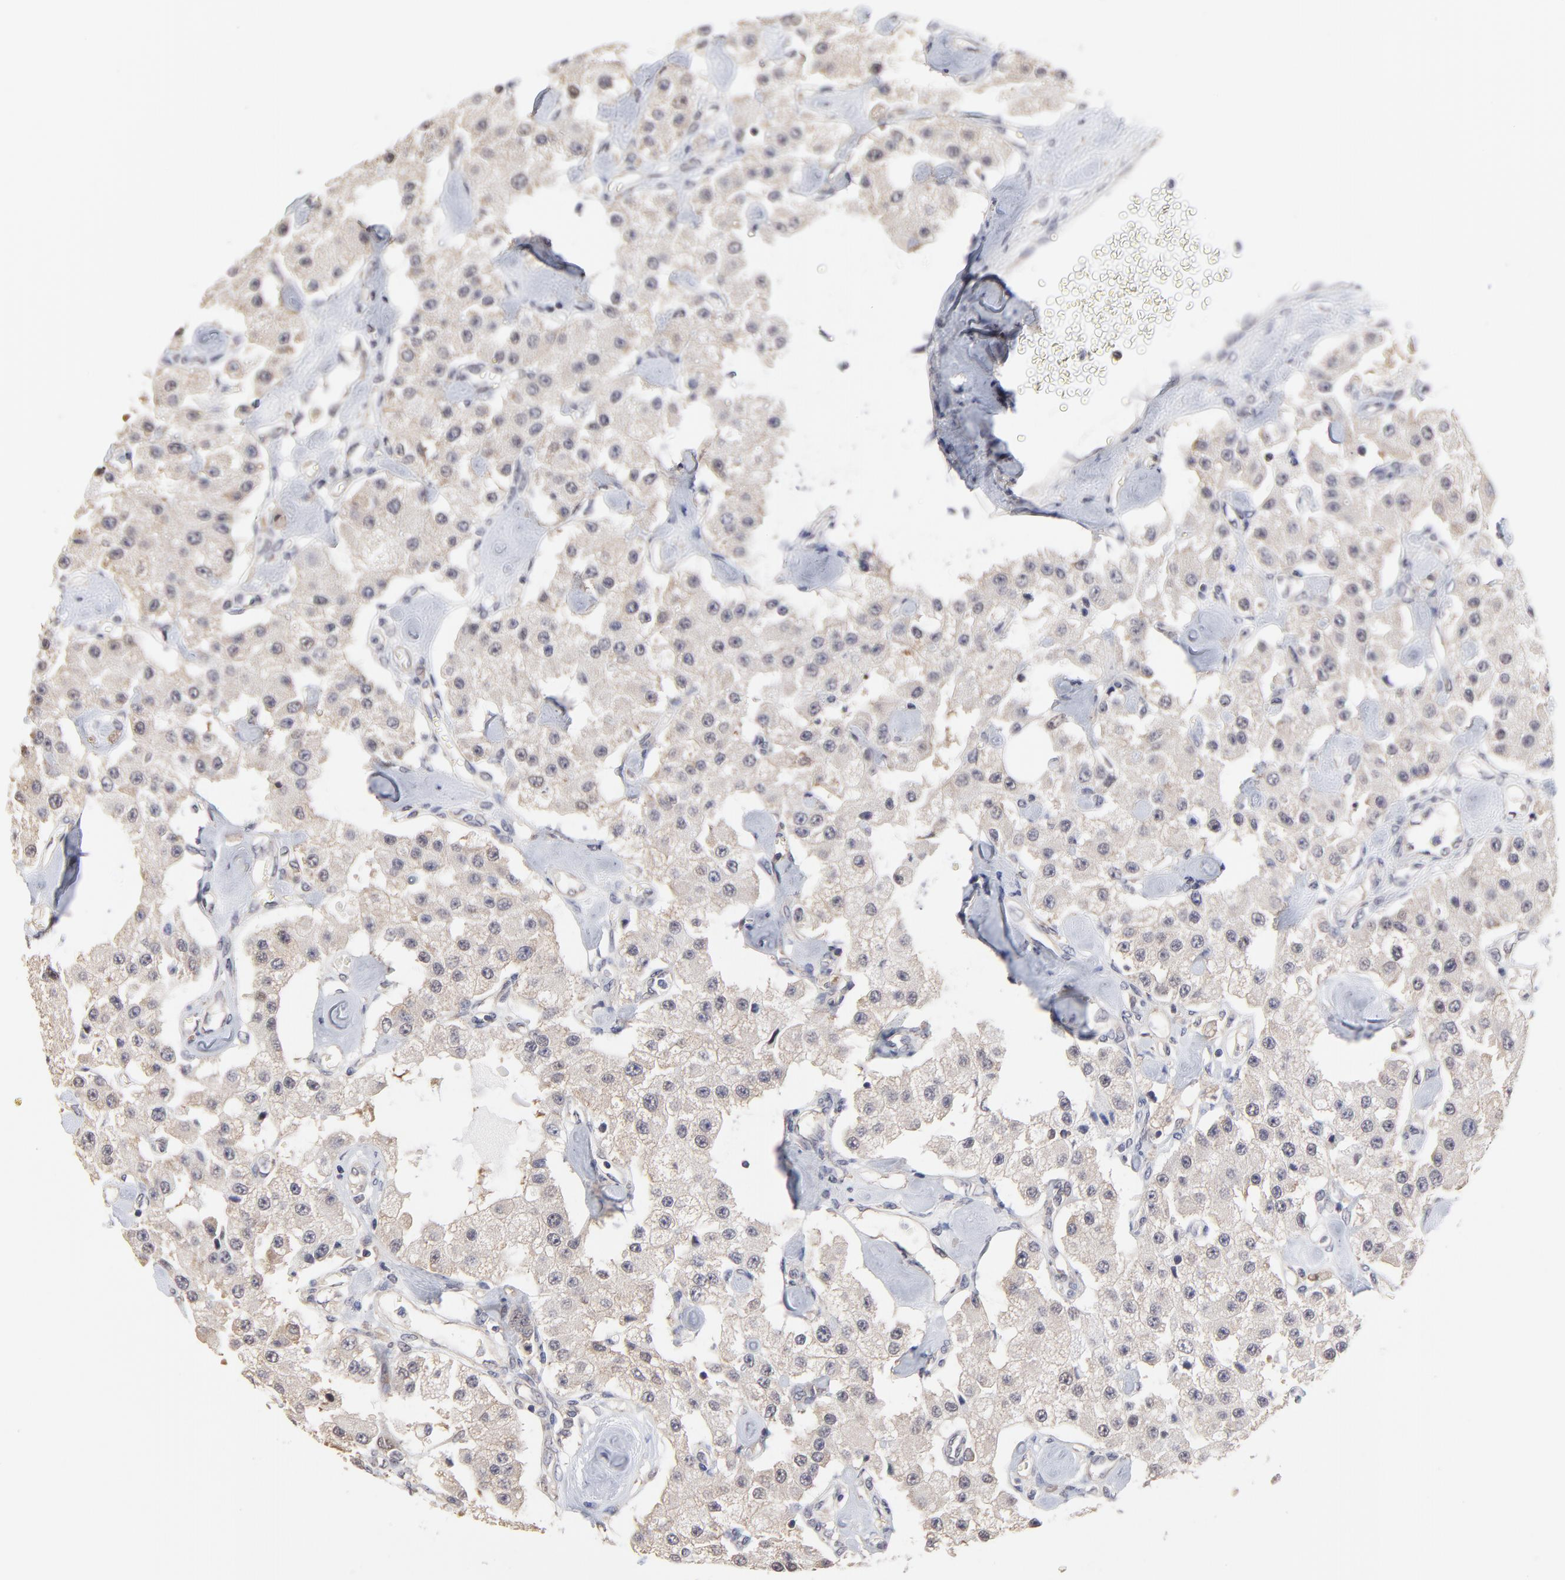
{"staining": {"intensity": "moderate", "quantity": "25%-75%", "location": "cytoplasmic/membranous"}, "tissue": "carcinoid", "cell_type": "Tumor cells", "image_type": "cancer", "snomed": [{"axis": "morphology", "description": "Carcinoid, malignant, NOS"}, {"axis": "topography", "description": "Pancreas"}], "caption": "A high-resolution histopathology image shows immunohistochemistry (IHC) staining of carcinoid, which exhibits moderate cytoplasmic/membranous staining in approximately 25%-75% of tumor cells.", "gene": "CCT2", "patient": {"sex": "male", "age": 41}}